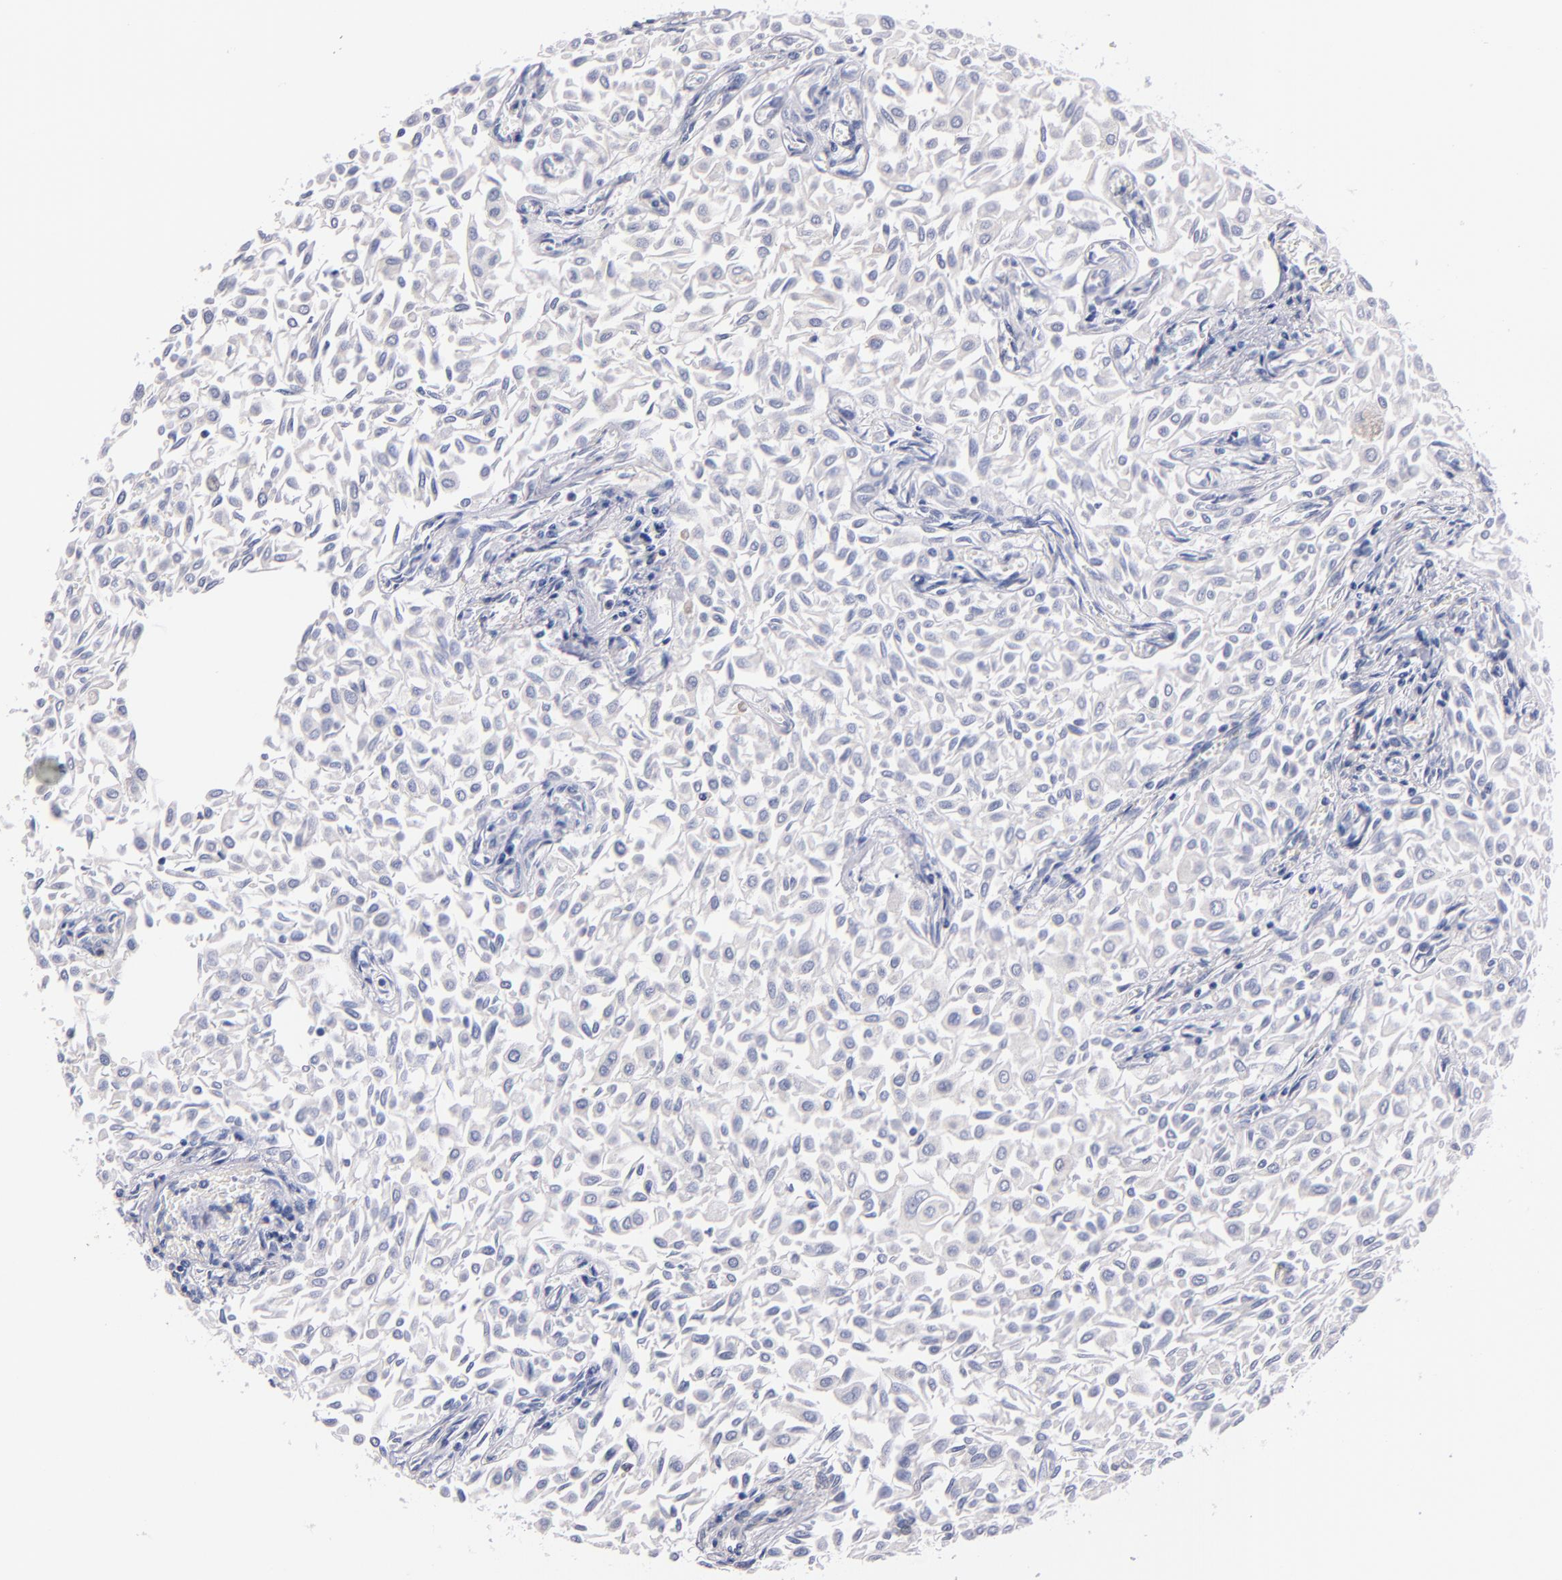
{"staining": {"intensity": "negative", "quantity": "none", "location": "none"}, "tissue": "urothelial cancer", "cell_type": "Tumor cells", "image_type": "cancer", "snomed": [{"axis": "morphology", "description": "Urothelial carcinoma, Low grade"}, {"axis": "topography", "description": "Urinary bladder"}], "caption": "There is no significant staining in tumor cells of urothelial cancer.", "gene": "CNTNAP2", "patient": {"sex": "male", "age": 64}}